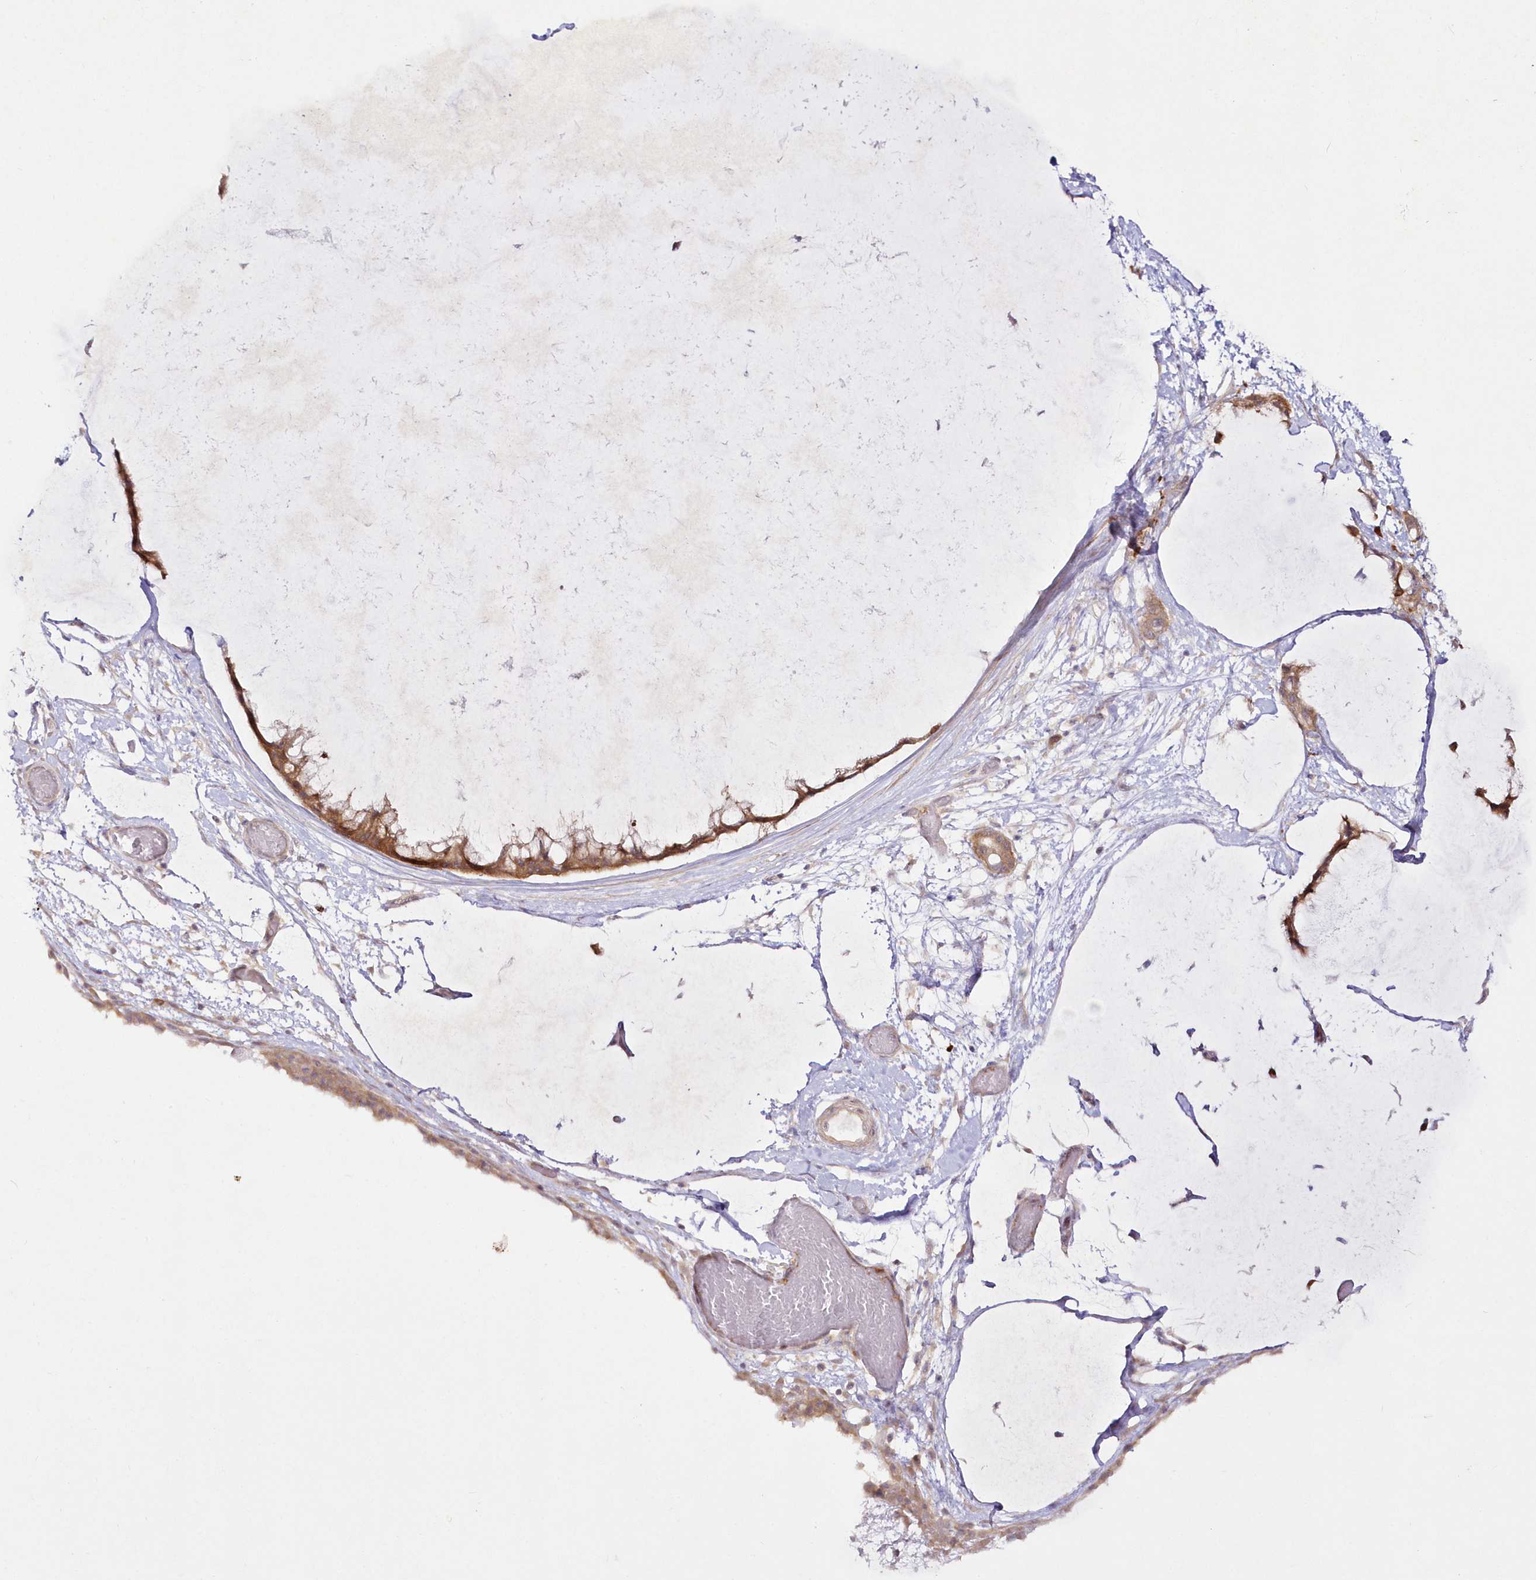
{"staining": {"intensity": "moderate", "quantity": ">75%", "location": "cytoplasmic/membranous"}, "tissue": "ovarian cancer", "cell_type": "Tumor cells", "image_type": "cancer", "snomed": [{"axis": "morphology", "description": "Cystadenocarcinoma, mucinous, NOS"}, {"axis": "topography", "description": "Ovary"}], "caption": "This image demonstrates ovarian mucinous cystadenocarcinoma stained with immunohistochemistry to label a protein in brown. The cytoplasmic/membranous of tumor cells show moderate positivity for the protein. Nuclei are counter-stained blue.", "gene": "IPMK", "patient": {"sex": "female", "age": 39}}